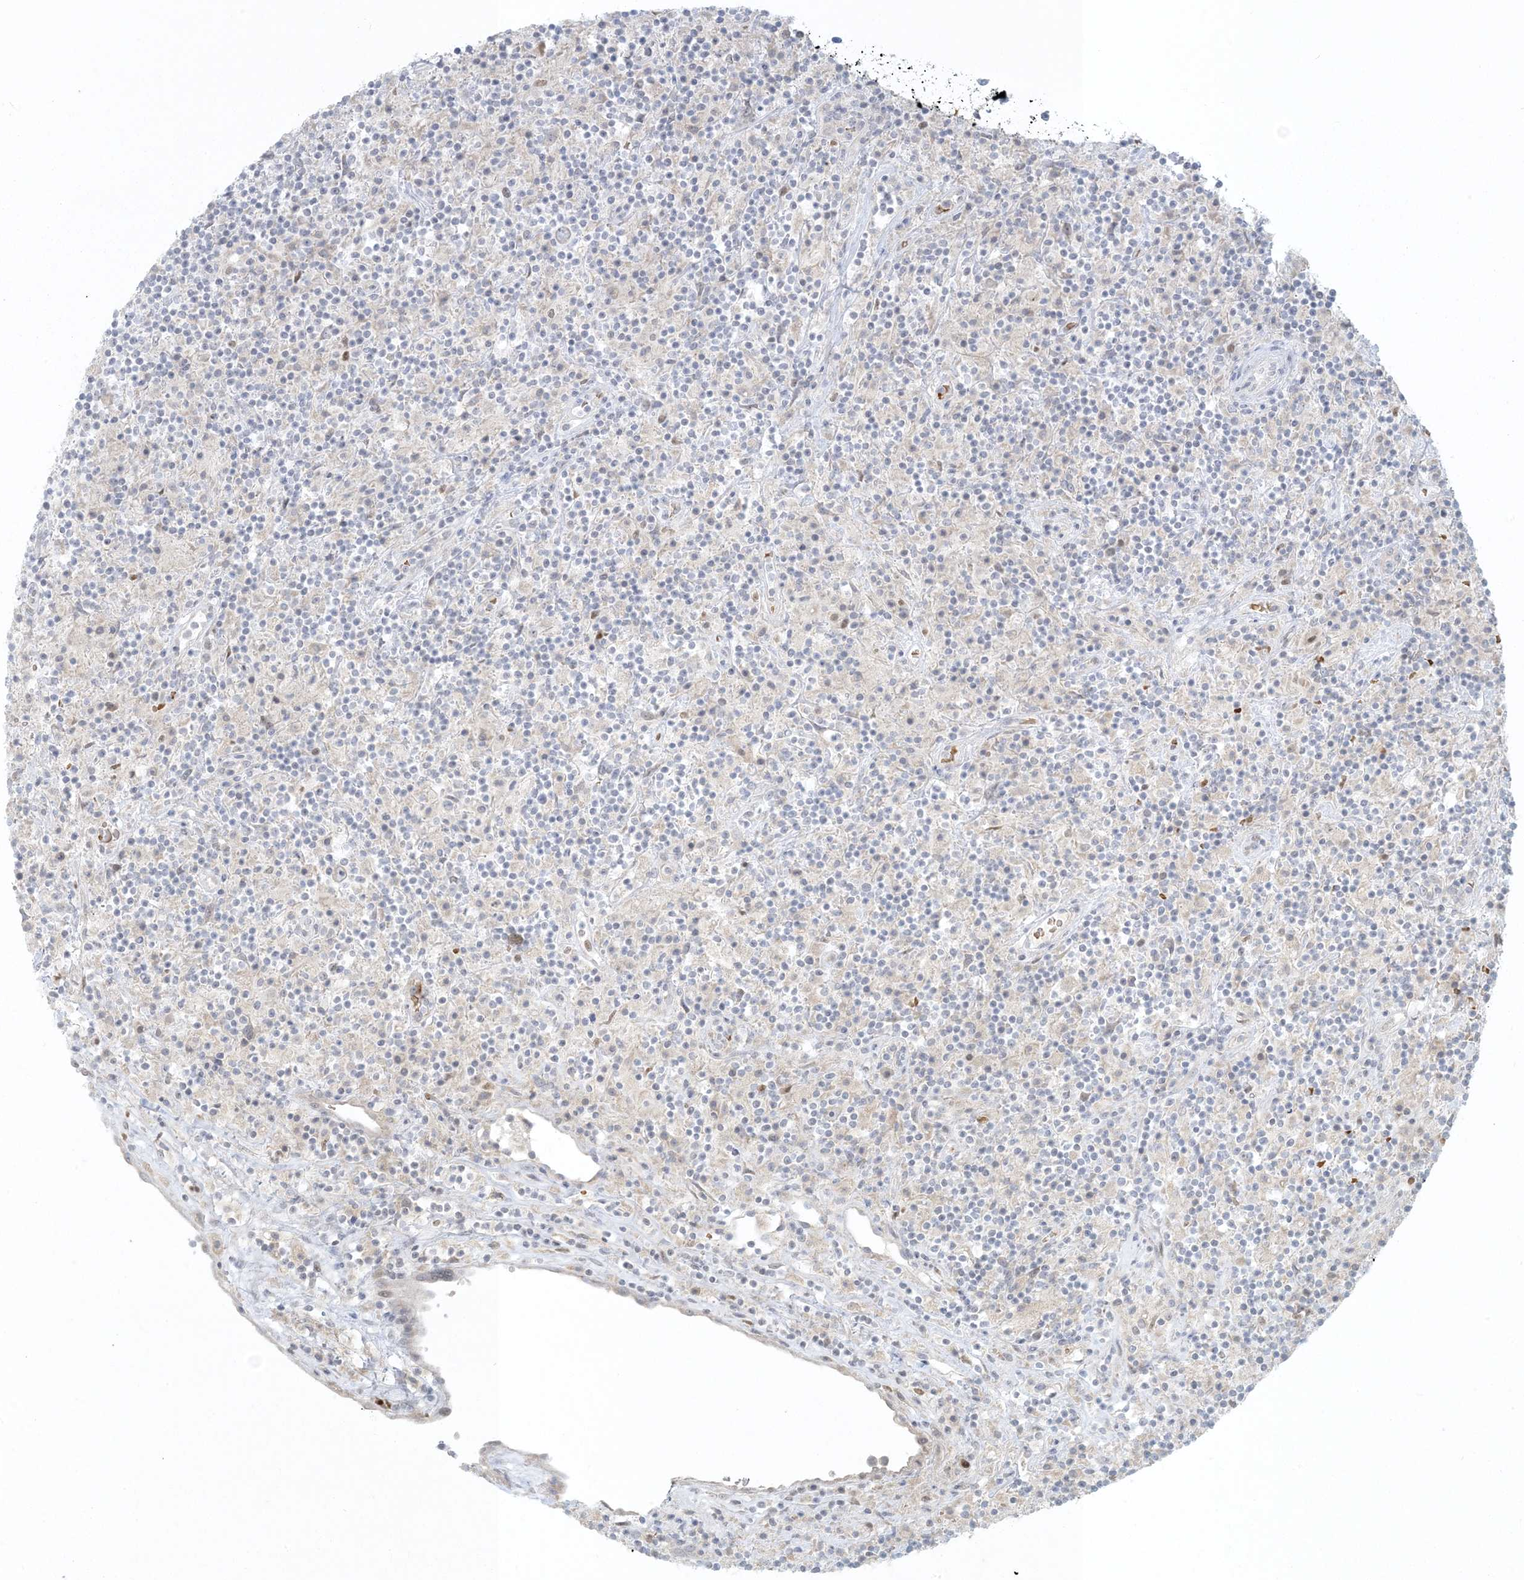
{"staining": {"intensity": "negative", "quantity": "none", "location": "none"}, "tissue": "lymphoma", "cell_type": "Tumor cells", "image_type": "cancer", "snomed": [{"axis": "morphology", "description": "Hodgkin's disease, NOS"}, {"axis": "topography", "description": "Lymph node"}], "caption": "DAB (3,3'-diaminobenzidine) immunohistochemical staining of human Hodgkin's disease shows no significant expression in tumor cells.", "gene": "CTDNEP1", "patient": {"sex": "male", "age": 70}}